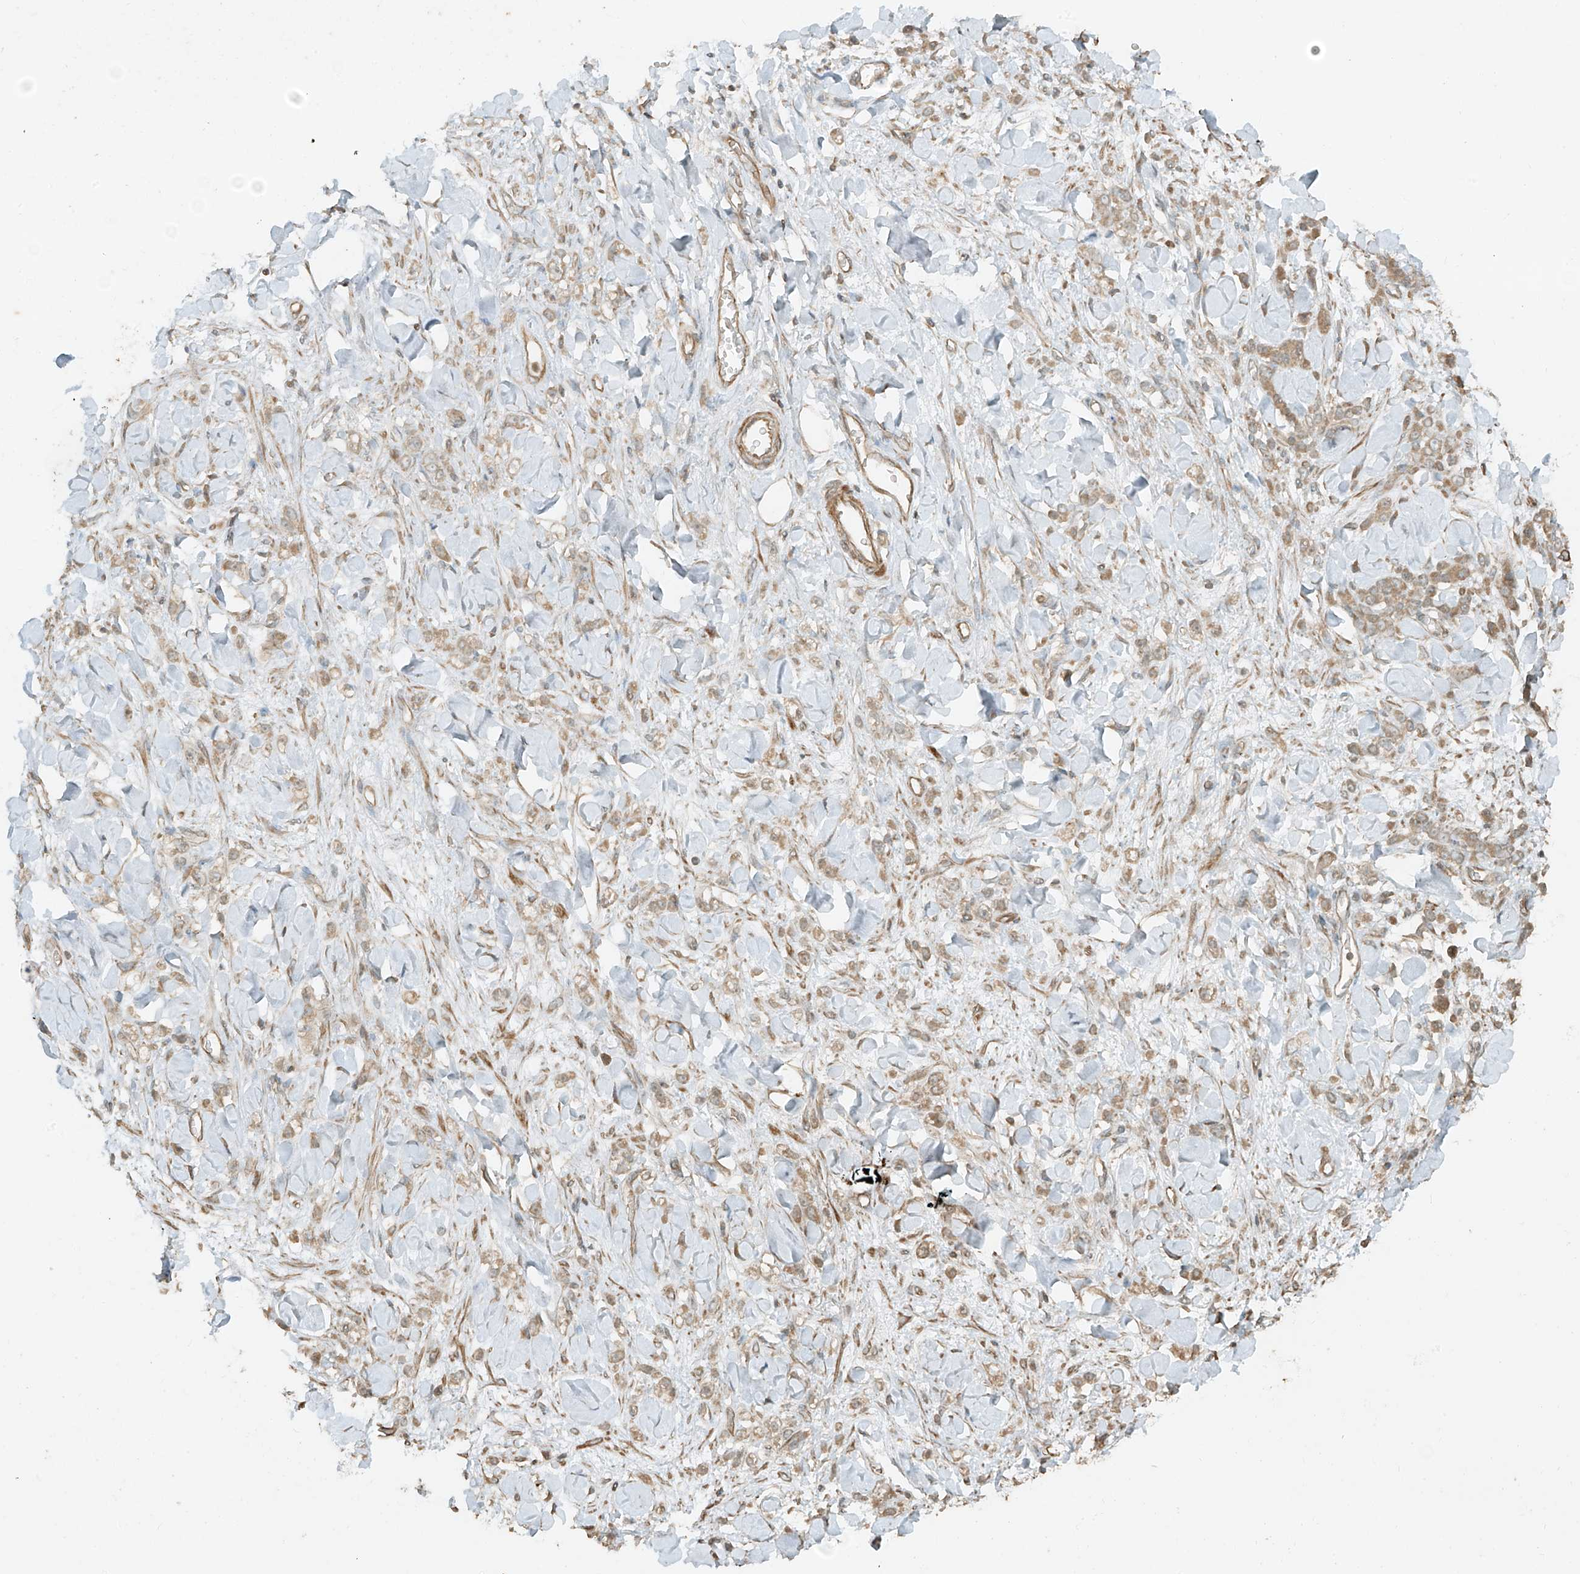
{"staining": {"intensity": "weak", "quantity": ">75%", "location": "cytoplasmic/membranous"}, "tissue": "stomach cancer", "cell_type": "Tumor cells", "image_type": "cancer", "snomed": [{"axis": "morphology", "description": "Normal tissue, NOS"}, {"axis": "morphology", "description": "Adenocarcinoma, NOS"}, {"axis": "topography", "description": "Stomach"}], "caption": "Approximately >75% of tumor cells in human stomach cancer (adenocarcinoma) show weak cytoplasmic/membranous protein positivity as visualized by brown immunohistochemical staining.", "gene": "ANKZF1", "patient": {"sex": "male", "age": 82}}